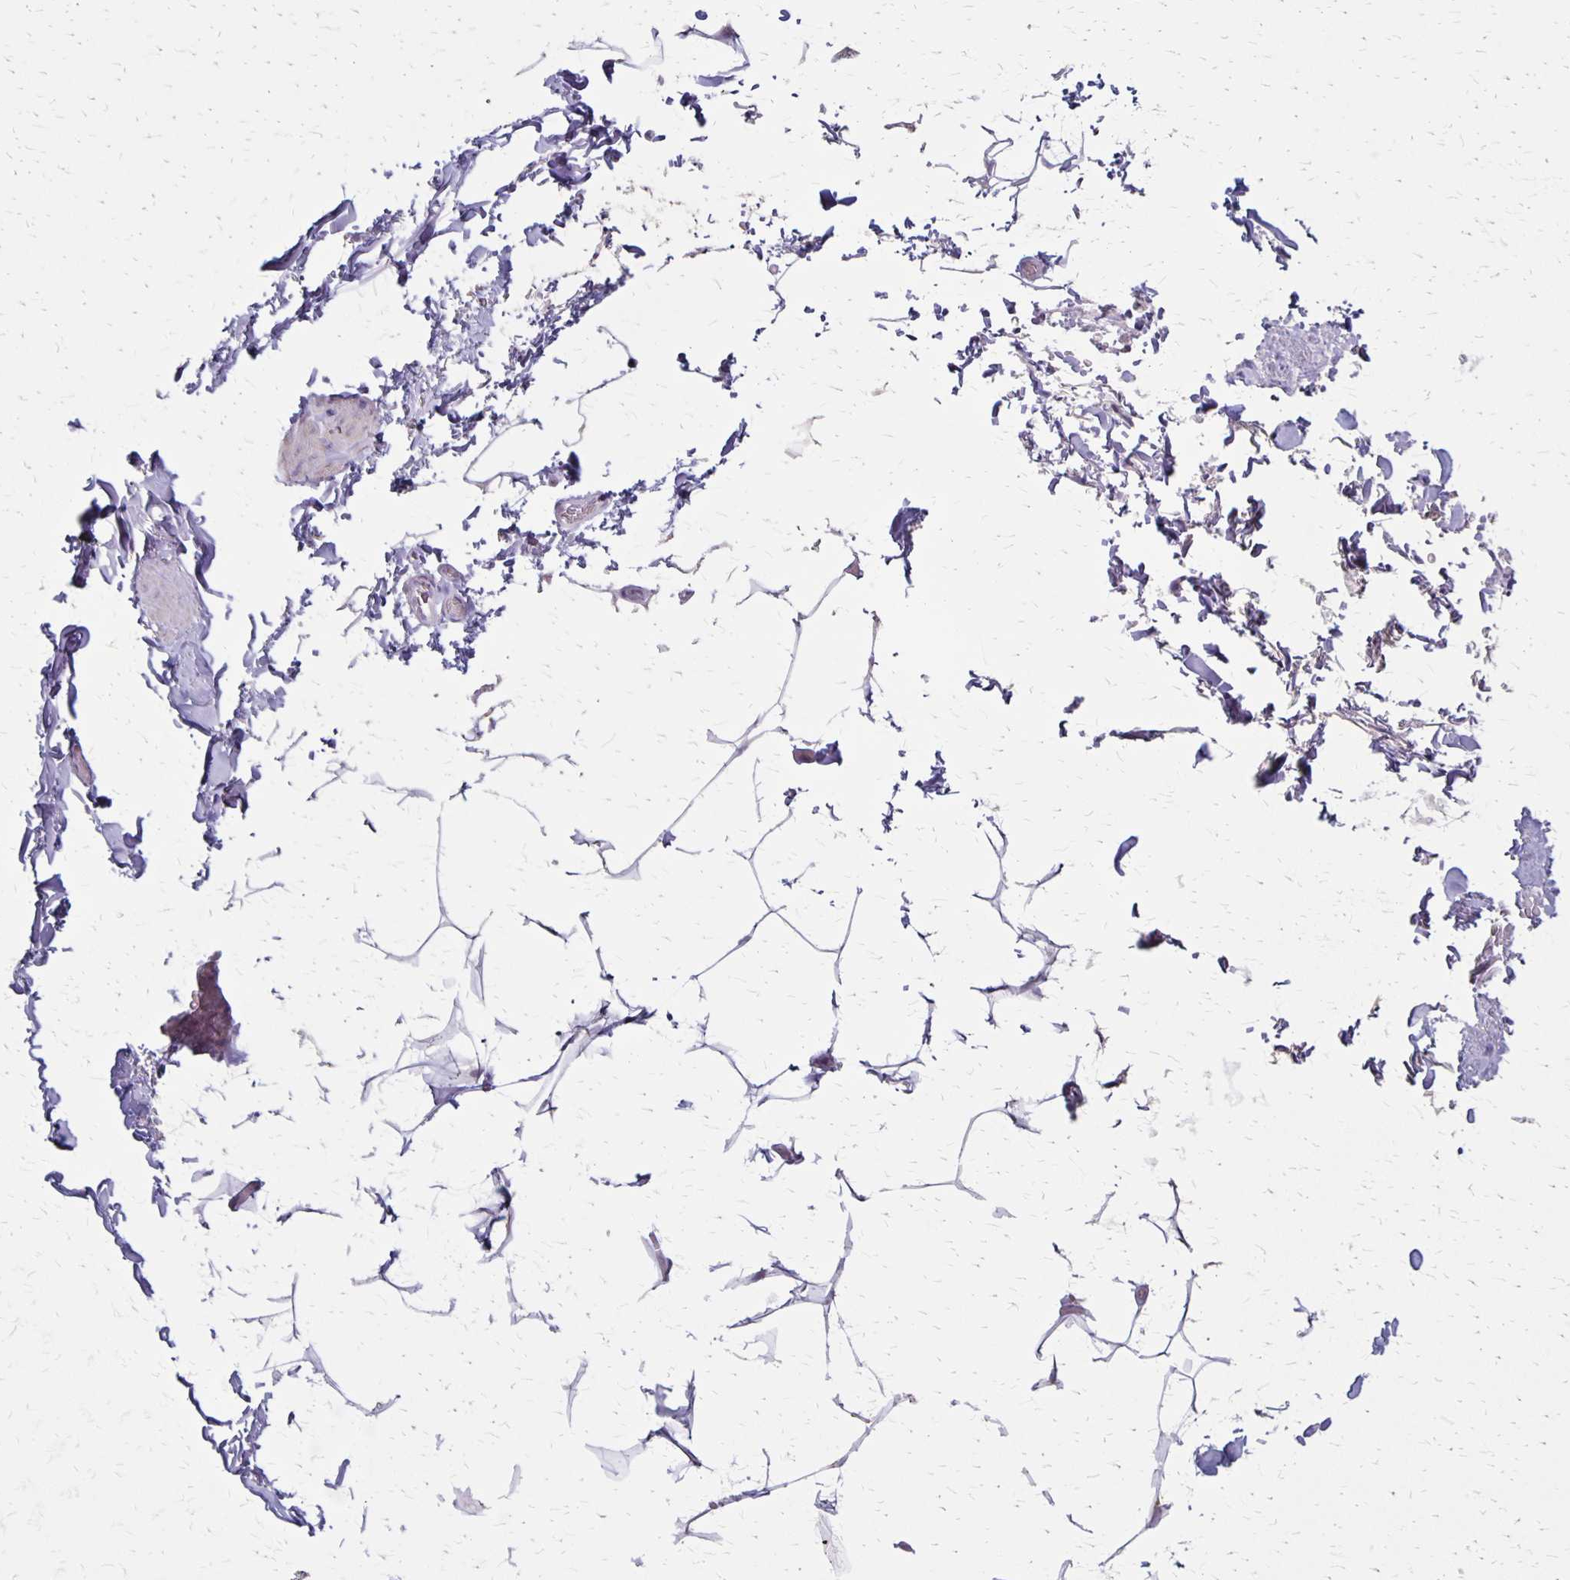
{"staining": {"intensity": "negative", "quantity": "none", "location": "none"}, "tissue": "adipose tissue", "cell_type": "Adipocytes", "image_type": "normal", "snomed": [{"axis": "morphology", "description": "Normal tissue, NOS"}, {"axis": "topography", "description": "Vascular tissue"}, {"axis": "topography", "description": "Peripheral nerve tissue"}], "caption": "Immunohistochemistry (IHC) of benign adipose tissue reveals no positivity in adipocytes. The staining was performed using DAB (3,3'-diaminobenzidine) to visualize the protein expression in brown, while the nuclei were stained in blue with hematoxylin (Magnification: 20x).", "gene": "HOMER1", "patient": {"sex": "male", "age": 41}}